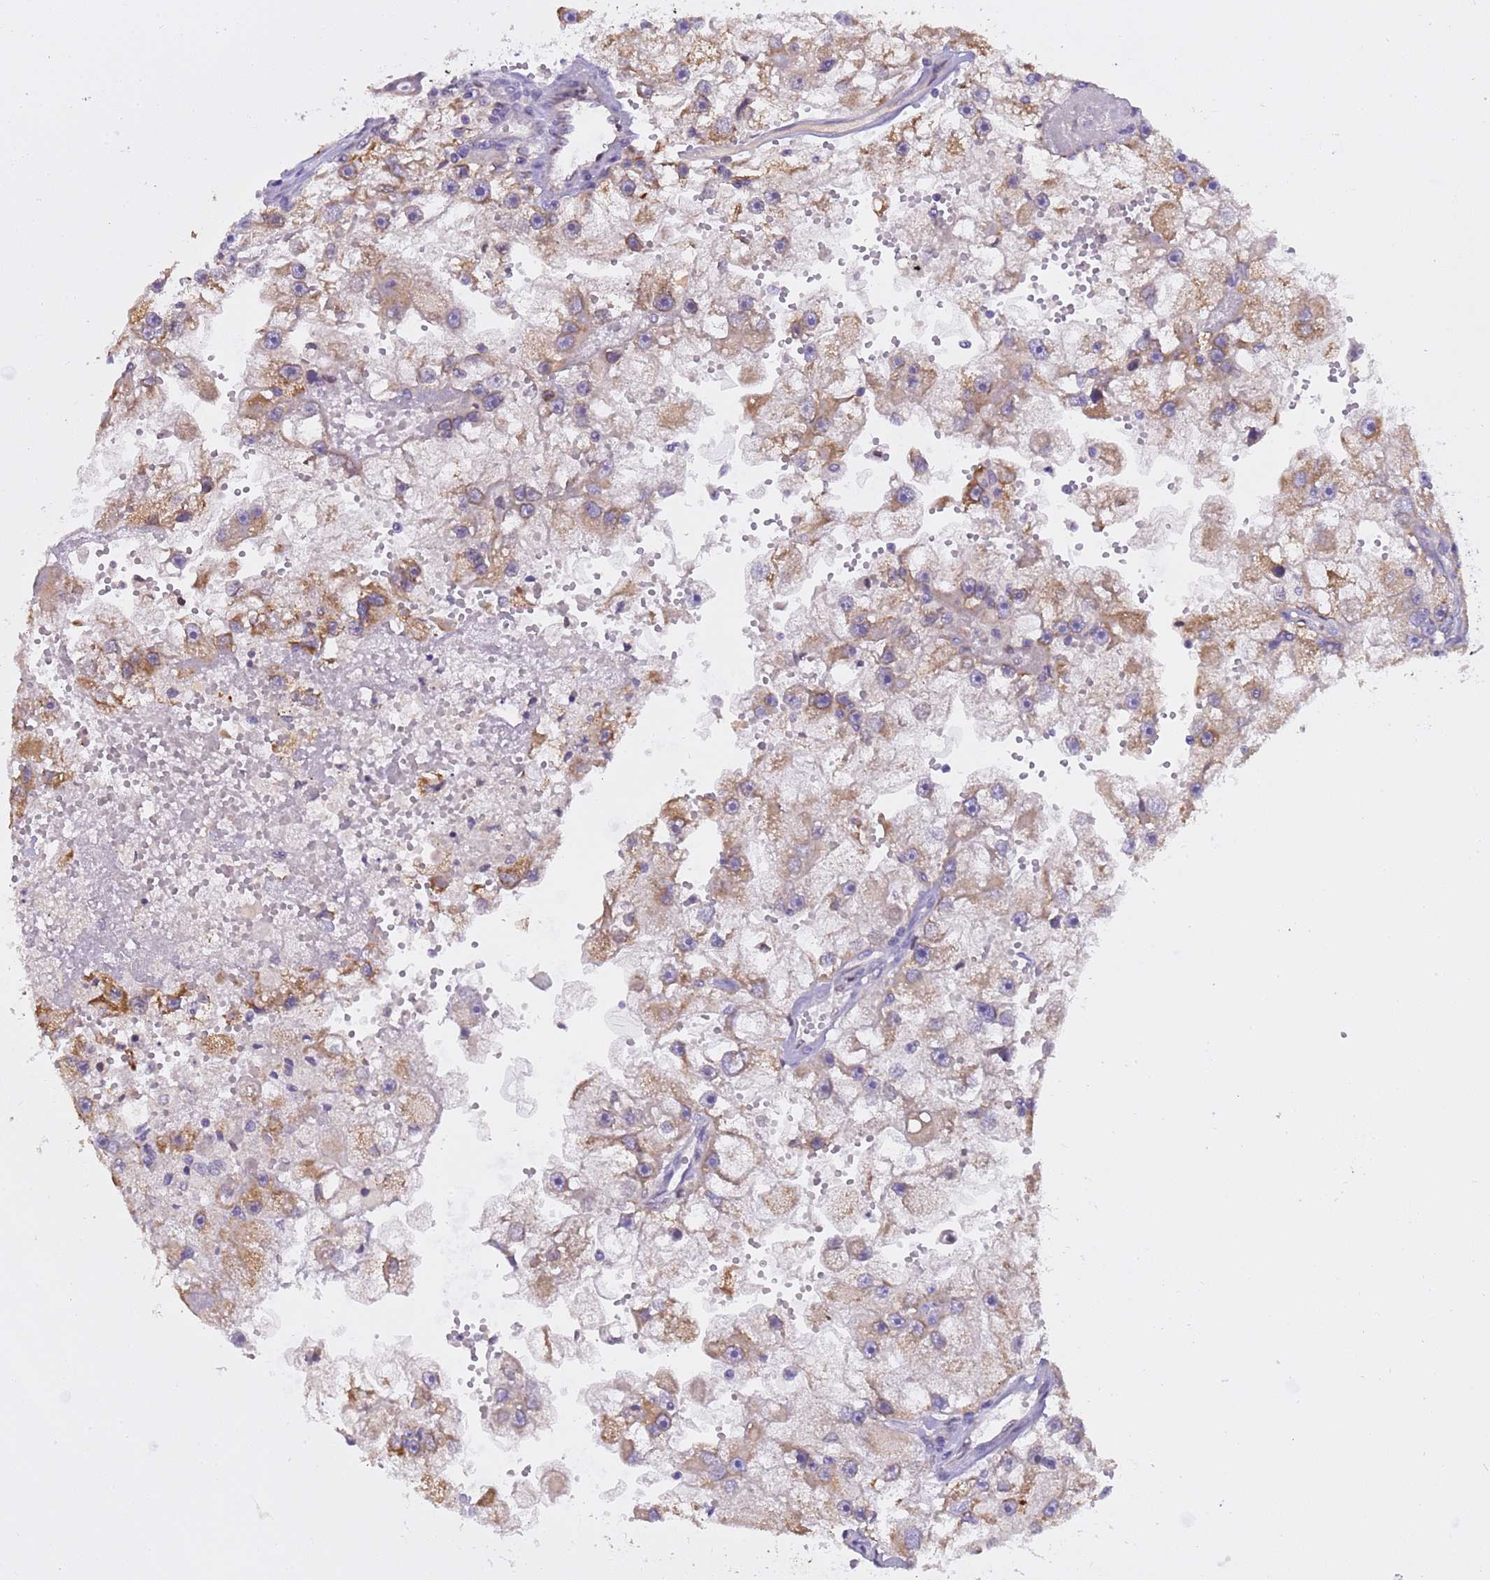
{"staining": {"intensity": "moderate", "quantity": ">75%", "location": "cytoplasmic/membranous"}, "tissue": "renal cancer", "cell_type": "Tumor cells", "image_type": "cancer", "snomed": [{"axis": "morphology", "description": "Adenocarcinoma, NOS"}, {"axis": "topography", "description": "Kidney"}], "caption": "Immunohistochemistry photomicrograph of renal cancer (adenocarcinoma) stained for a protein (brown), which shows medium levels of moderate cytoplasmic/membranous positivity in about >75% of tumor cells.", "gene": "PLCXD3", "patient": {"sex": "male", "age": 63}}